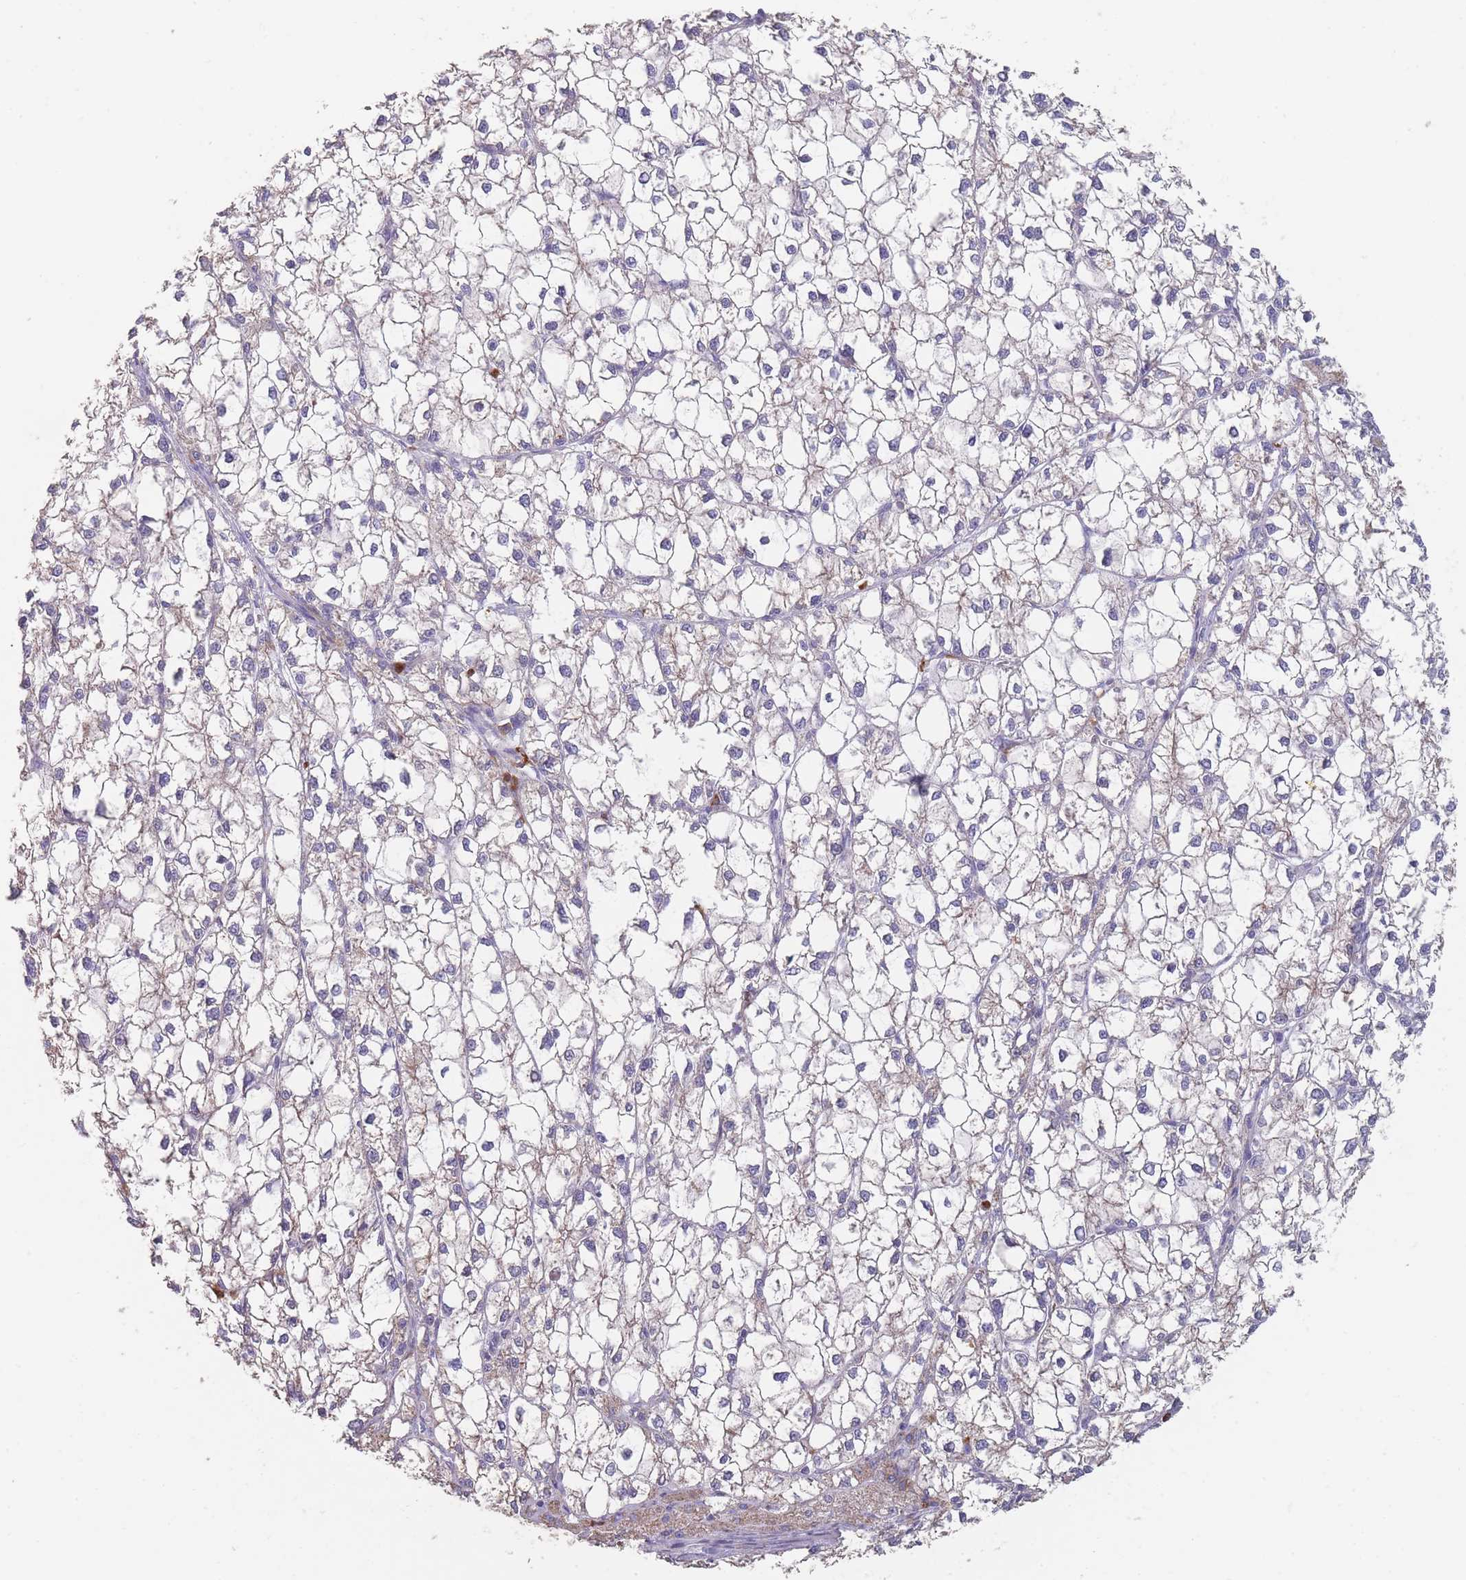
{"staining": {"intensity": "negative", "quantity": "none", "location": "none"}, "tissue": "liver cancer", "cell_type": "Tumor cells", "image_type": "cancer", "snomed": [{"axis": "morphology", "description": "Carcinoma, Hepatocellular, NOS"}, {"axis": "topography", "description": "Liver"}], "caption": "High power microscopy micrograph of an IHC image of liver cancer (hepatocellular carcinoma), revealing no significant positivity in tumor cells.", "gene": "CLEC12A", "patient": {"sex": "female", "age": 43}}